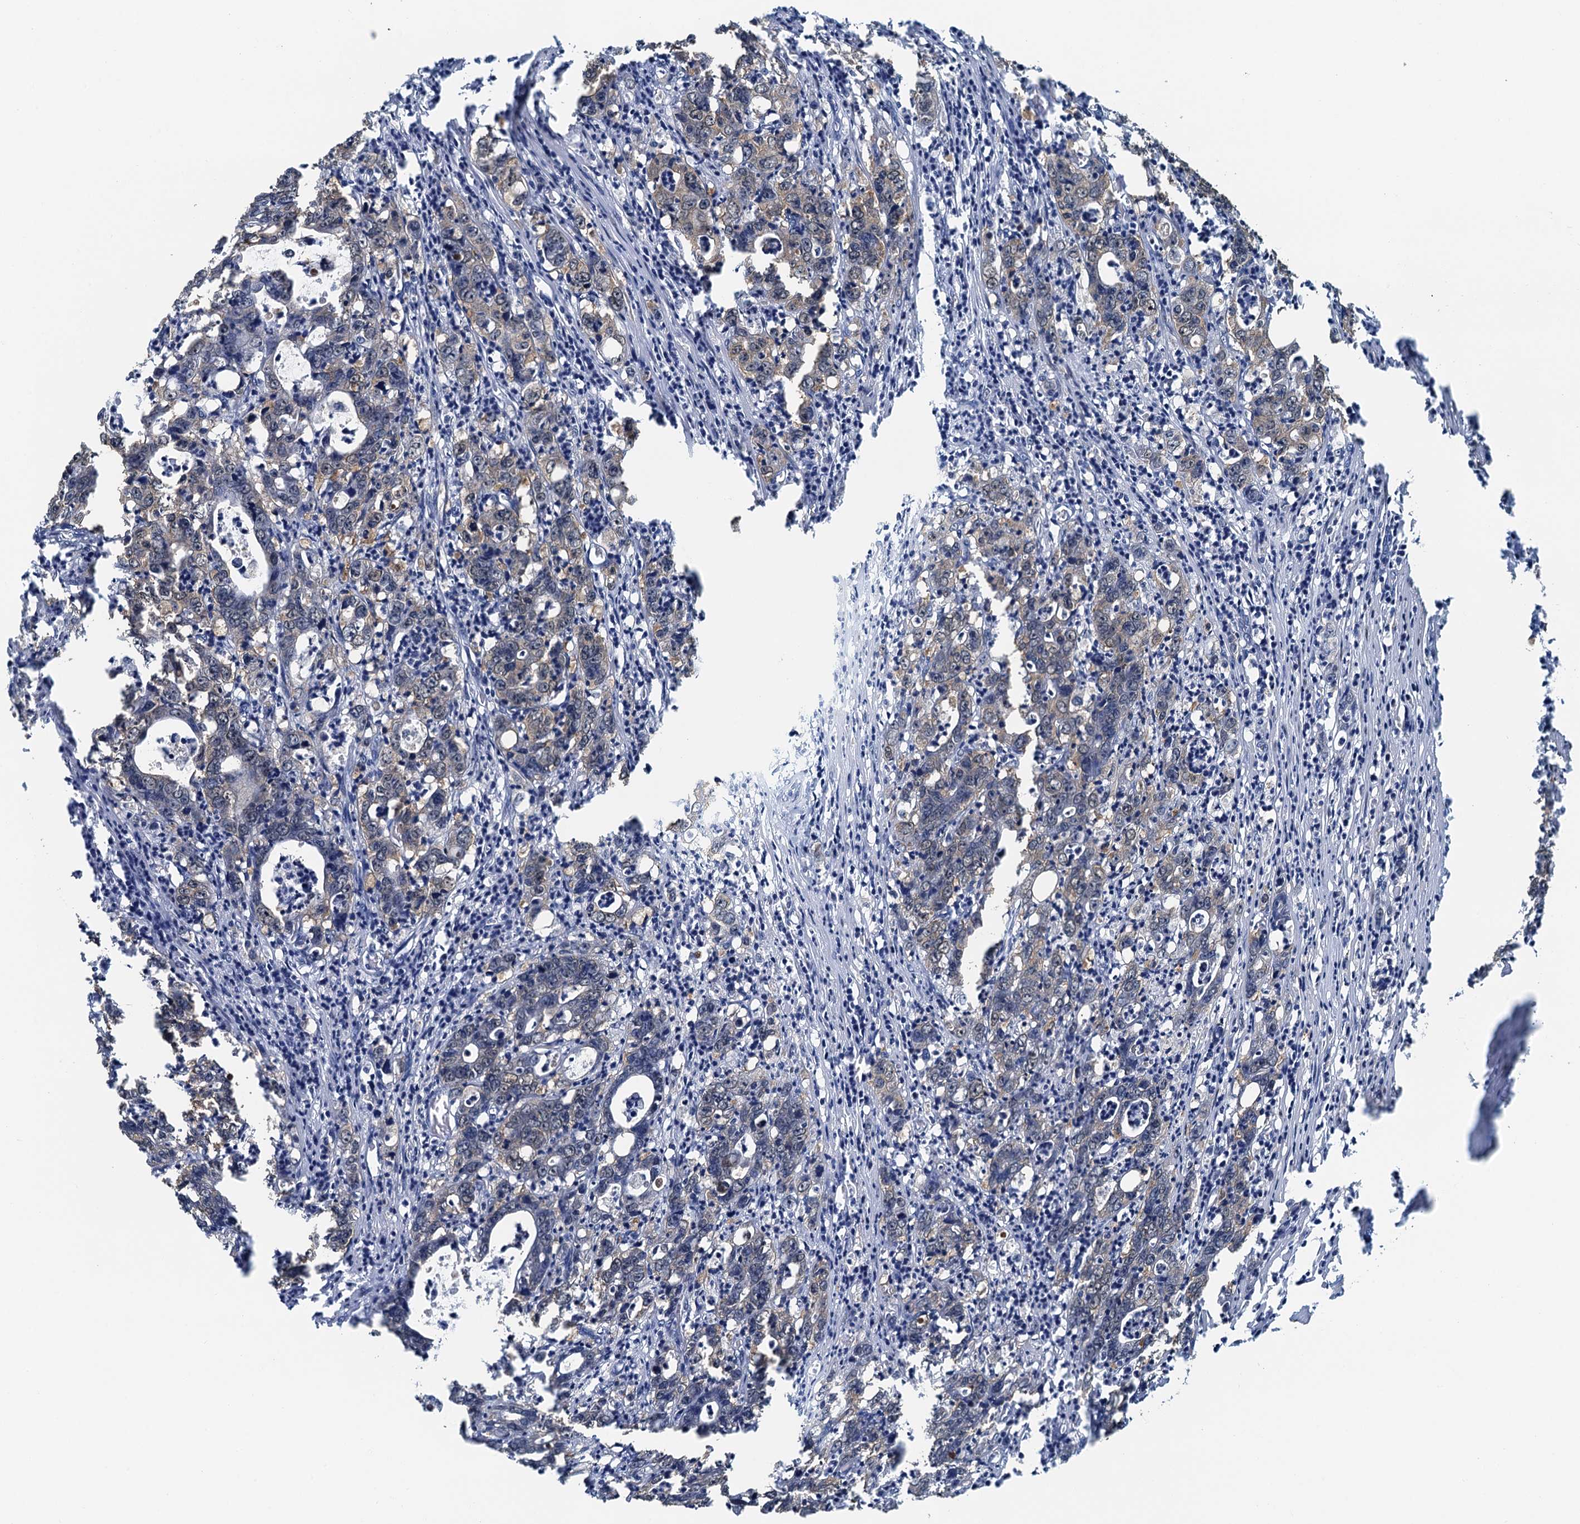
{"staining": {"intensity": "weak", "quantity": "<25%", "location": "cytoplasmic/membranous"}, "tissue": "colorectal cancer", "cell_type": "Tumor cells", "image_type": "cancer", "snomed": [{"axis": "morphology", "description": "Adenocarcinoma, NOS"}, {"axis": "topography", "description": "Colon"}], "caption": "DAB (3,3'-diaminobenzidine) immunohistochemical staining of human colorectal cancer (adenocarcinoma) reveals no significant expression in tumor cells. (DAB immunohistochemistry with hematoxylin counter stain).", "gene": "AHCY", "patient": {"sex": "female", "age": 75}}